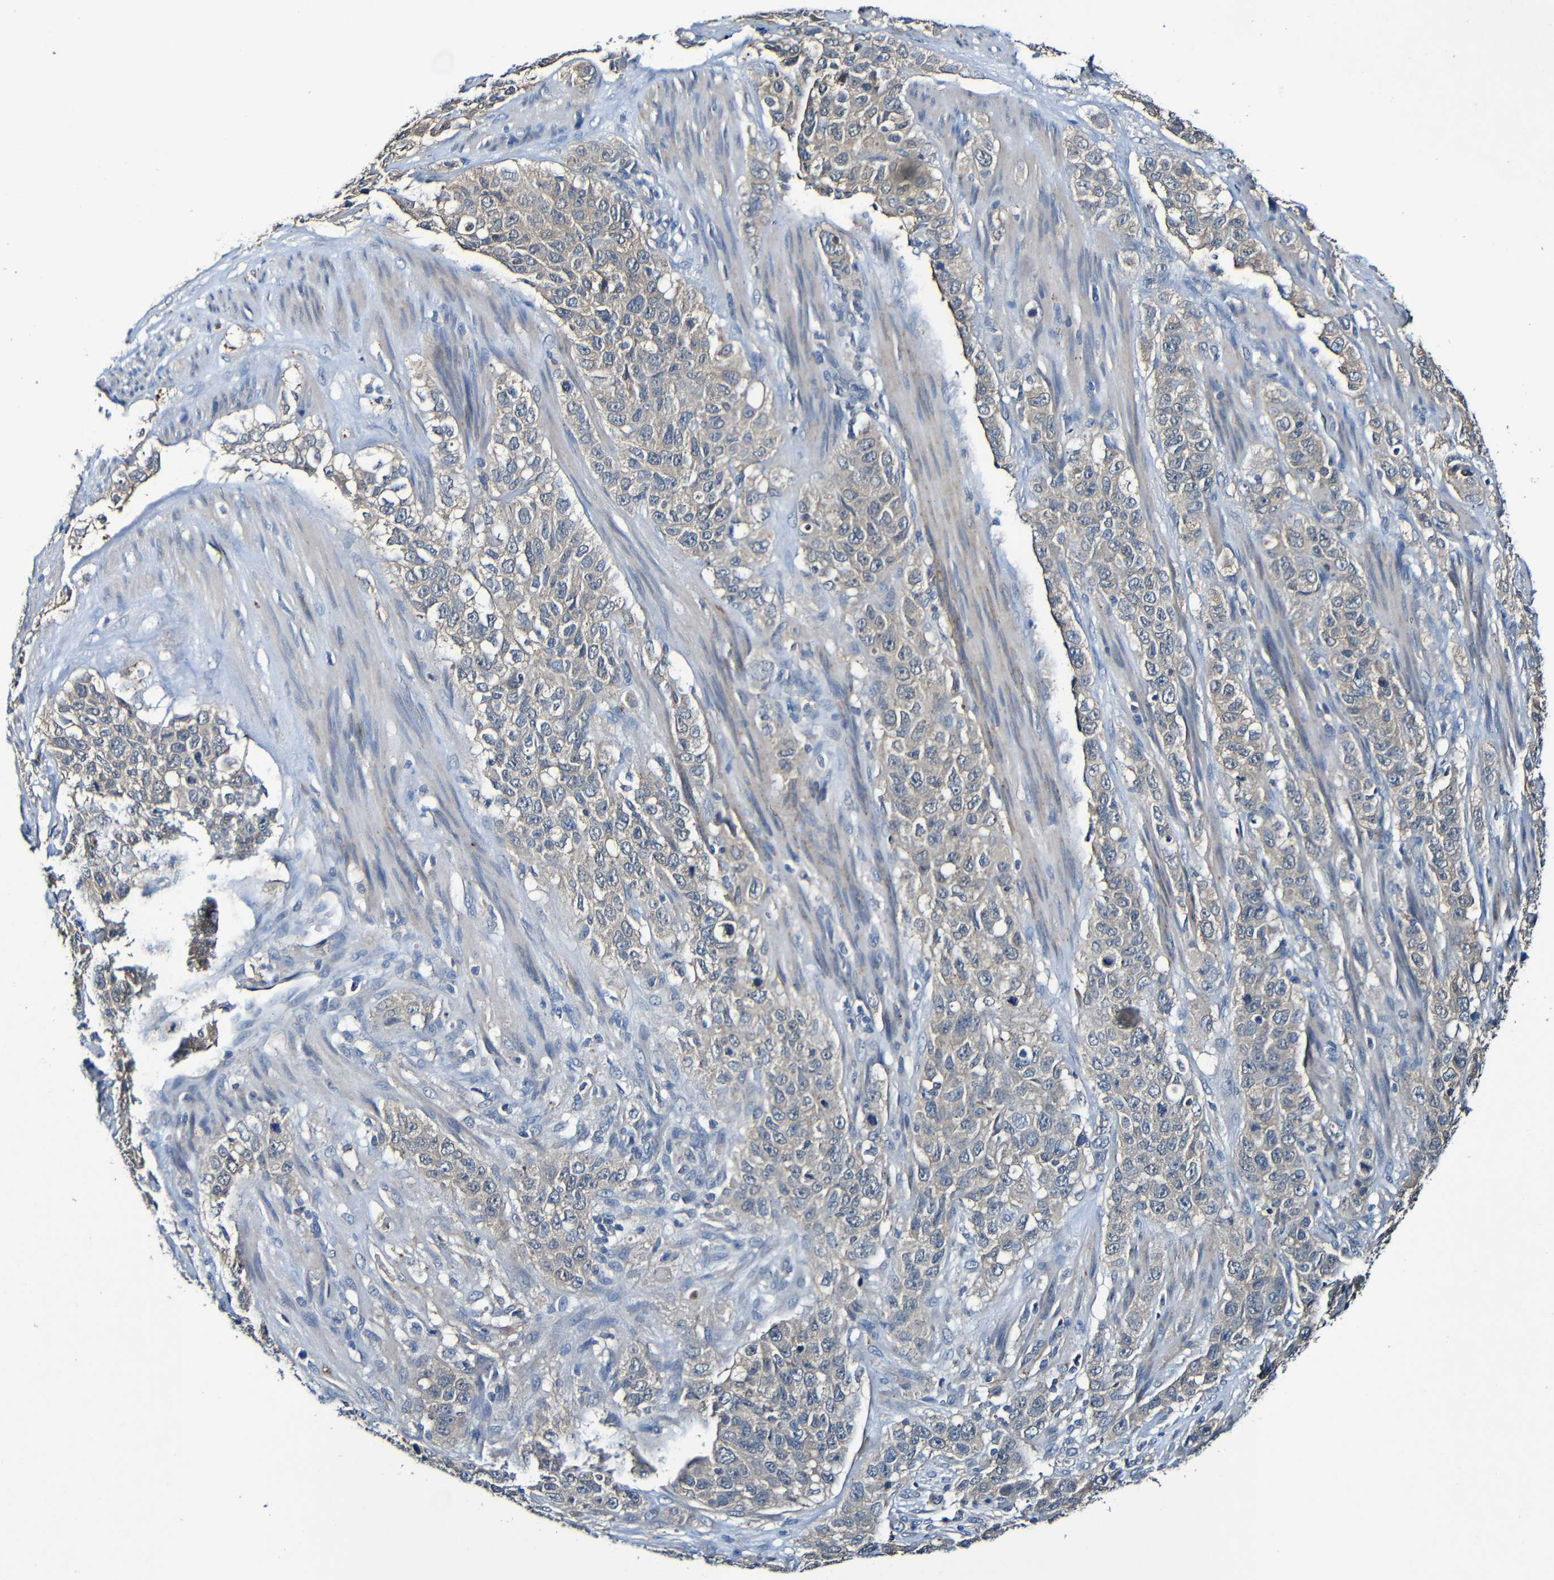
{"staining": {"intensity": "weak", "quantity": "25%-75%", "location": "cytoplasmic/membranous"}, "tissue": "stomach cancer", "cell_type": "Tumor cells", "image_type": "cancer", "snomed": [{"axis": "morphology", "description": "Adenocarcinoma, NOS"}, {"axis": "topography", "description": "Stomach"}], "caption": "Immunohistochemistry histopathology image of adenocarcinoma (stomach) stained for a protein (brown), which exhibits low levels of weak cytoplasmic/membranous positivity in about 25%-75% of tumor cells.", "gene": "LRRC70", "patient": {"sex": "male", "age": 48}}